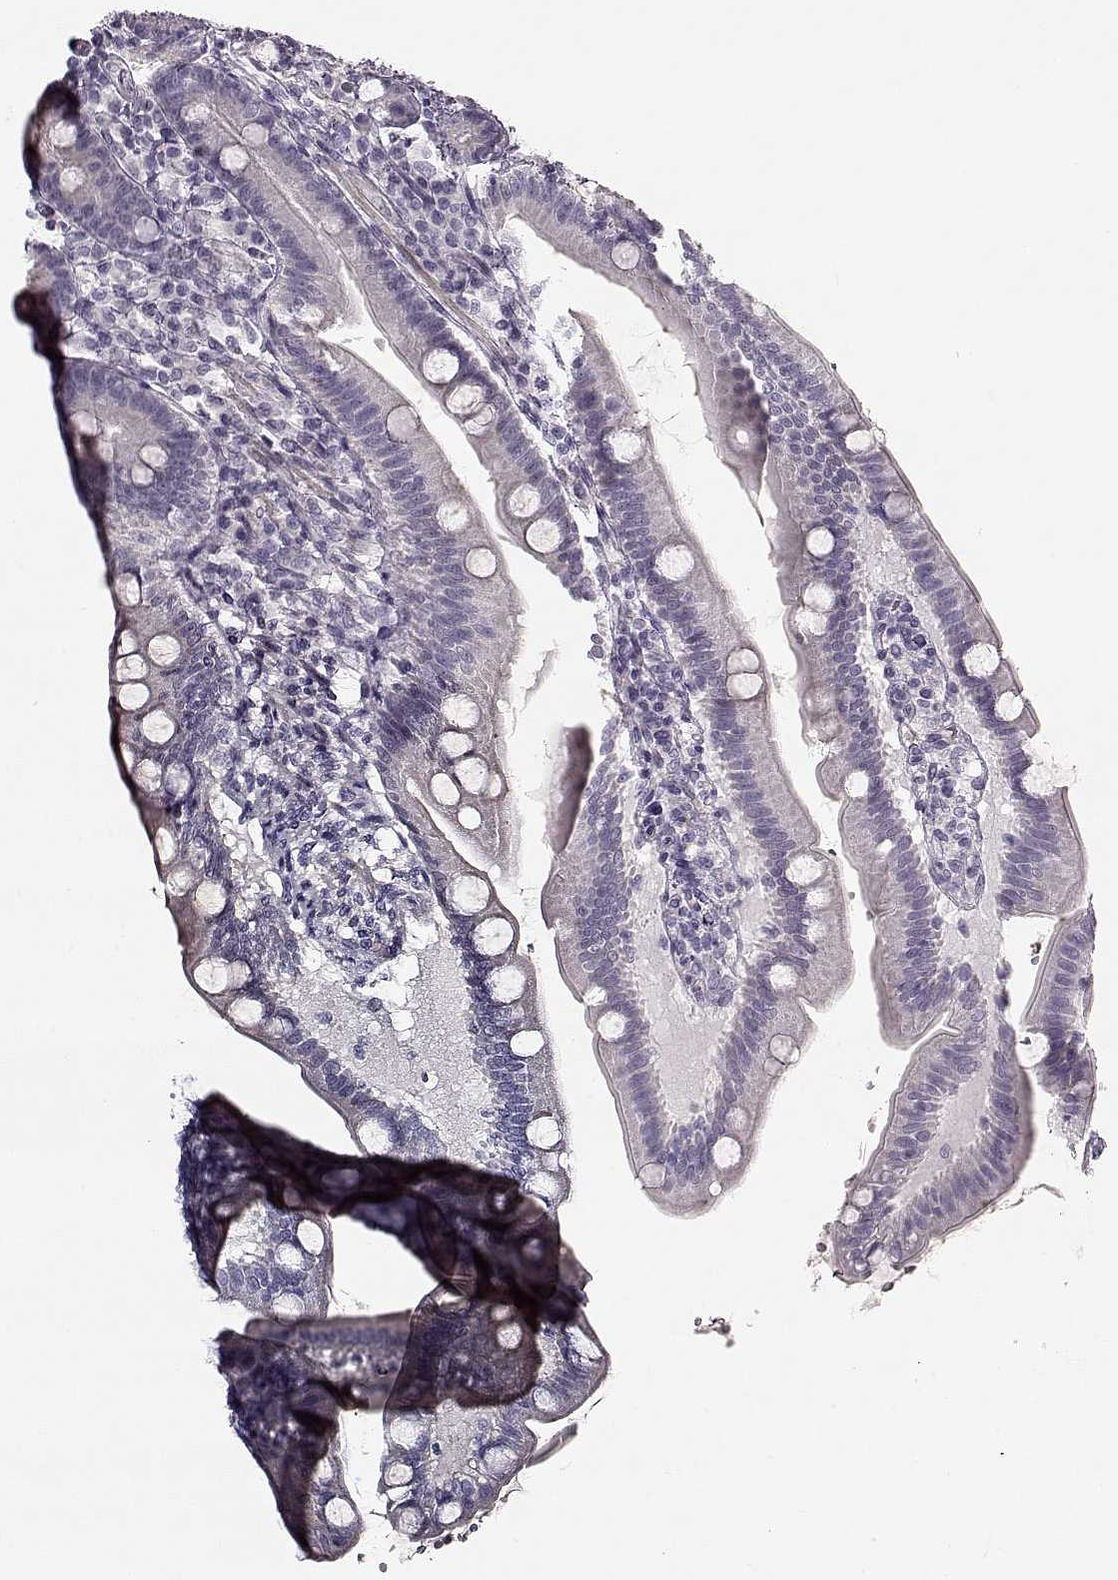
{"staining": {"intensity": "negative", "quantity": "none", "location": "none"}, "tissue": "small intestine", "cell_type": "Glandular cells", "image_type": "normal", "snomed": [{"axis": "morphology", "description": "Normal tissue, NOS"}, {"axis": "topography", "description": "Small intestine"}], "caption": "The histopathology image demonstrates no significant staining in glandular cells of small intestine.", "gene": "MAP6D1", "patient": {"sex": "male", "age": 66}}